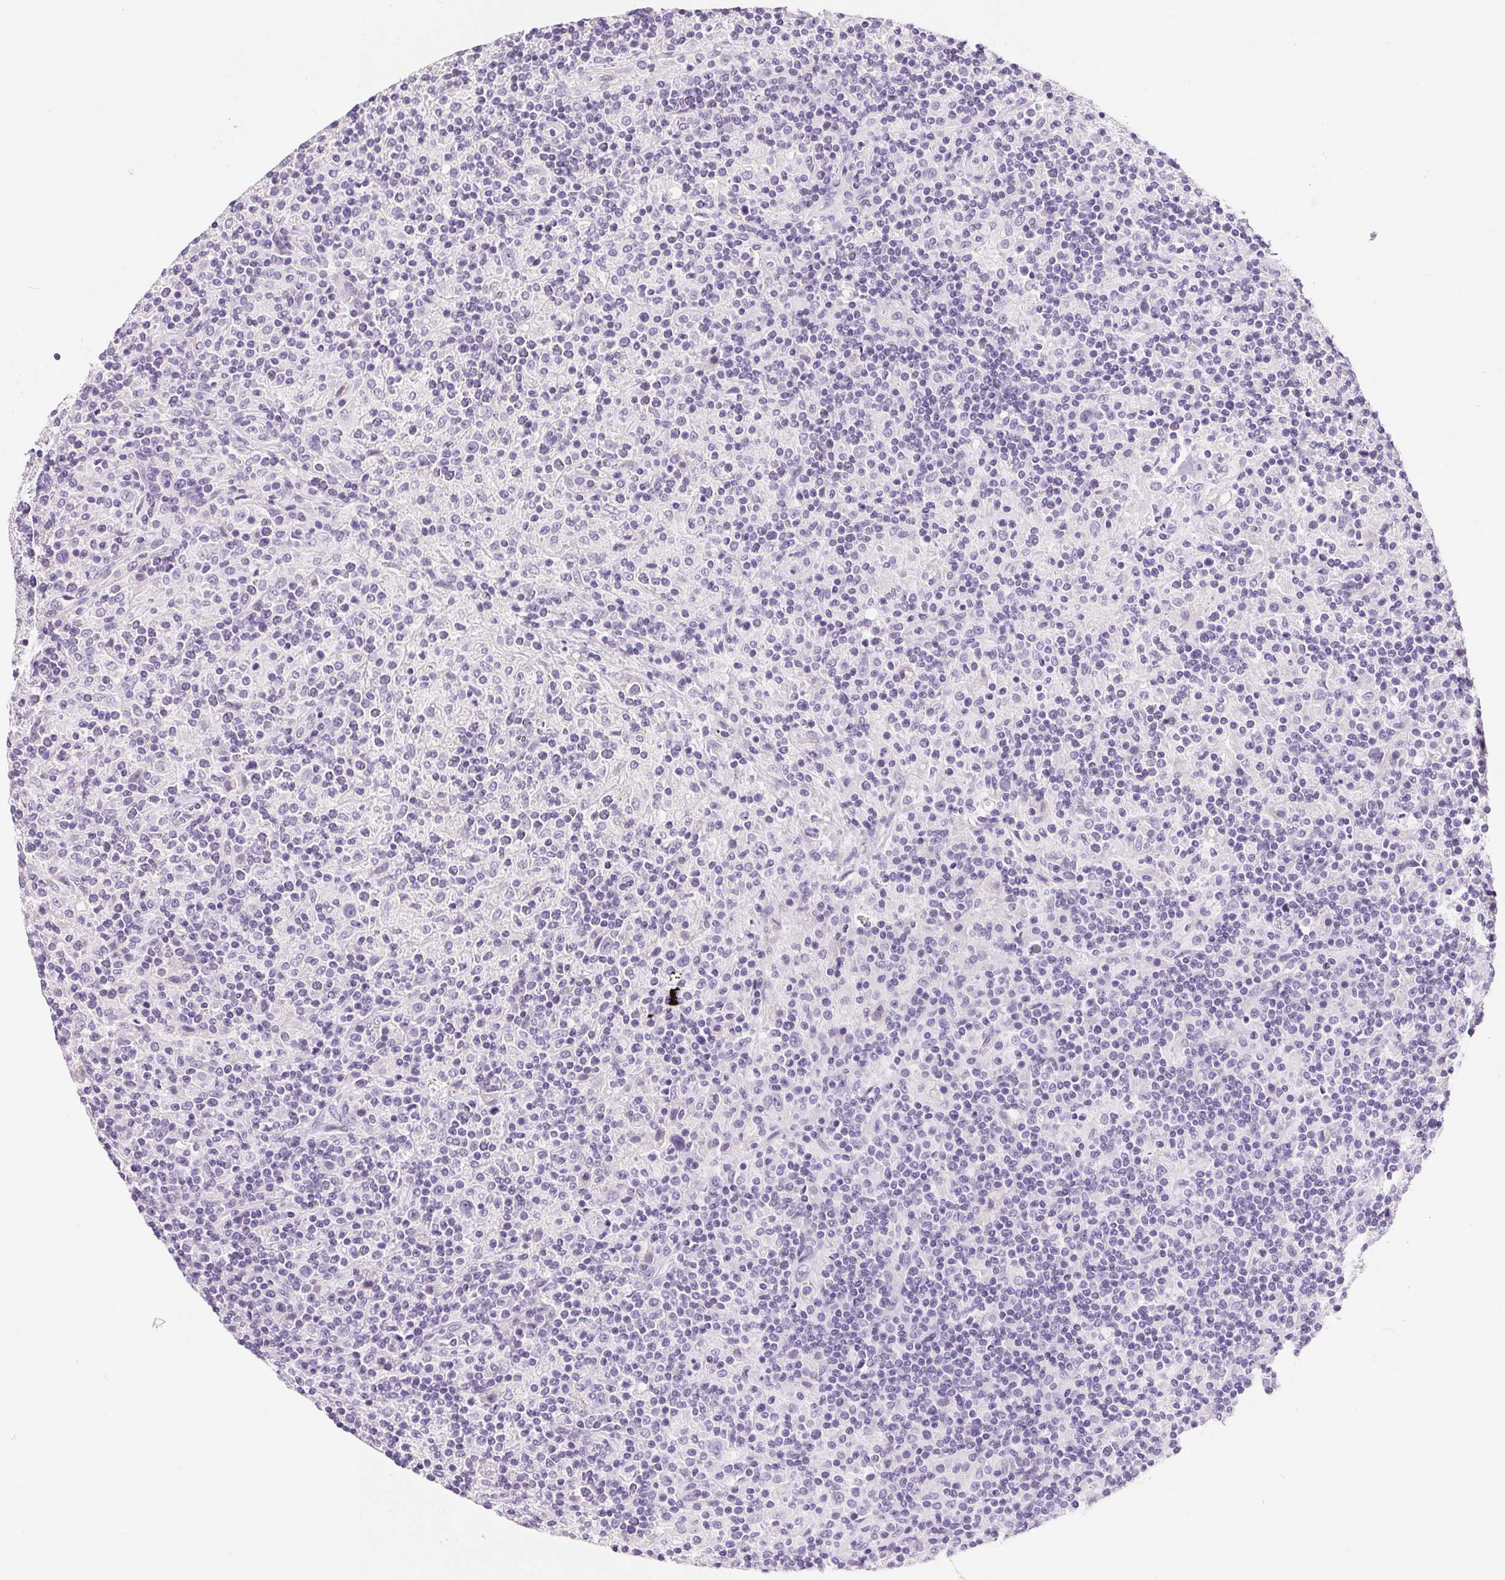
{"staining": {"intensity": "negative", "quantity": "none", "location": "none"}, "tissue": "lymphoma", "cell_type": "Tumor cells", "image_type": "cancer", "snomed": [{"axis": "morphology", "description": "Hodgkin's disease, NOS"}, {"axis": "topography", "description": "Lymph node"}], "caption": "This is a image of IHC staining of Hodgkin's disease, which shows no staining in tumor cells. The staining was performed using DAB to visualize the protein expression in brown, while the nuclei were stained in blue with hematoxylin (Magnification: 20x).", "gene": "AQP5", "patient": {"sex": "male", "age": 70}}